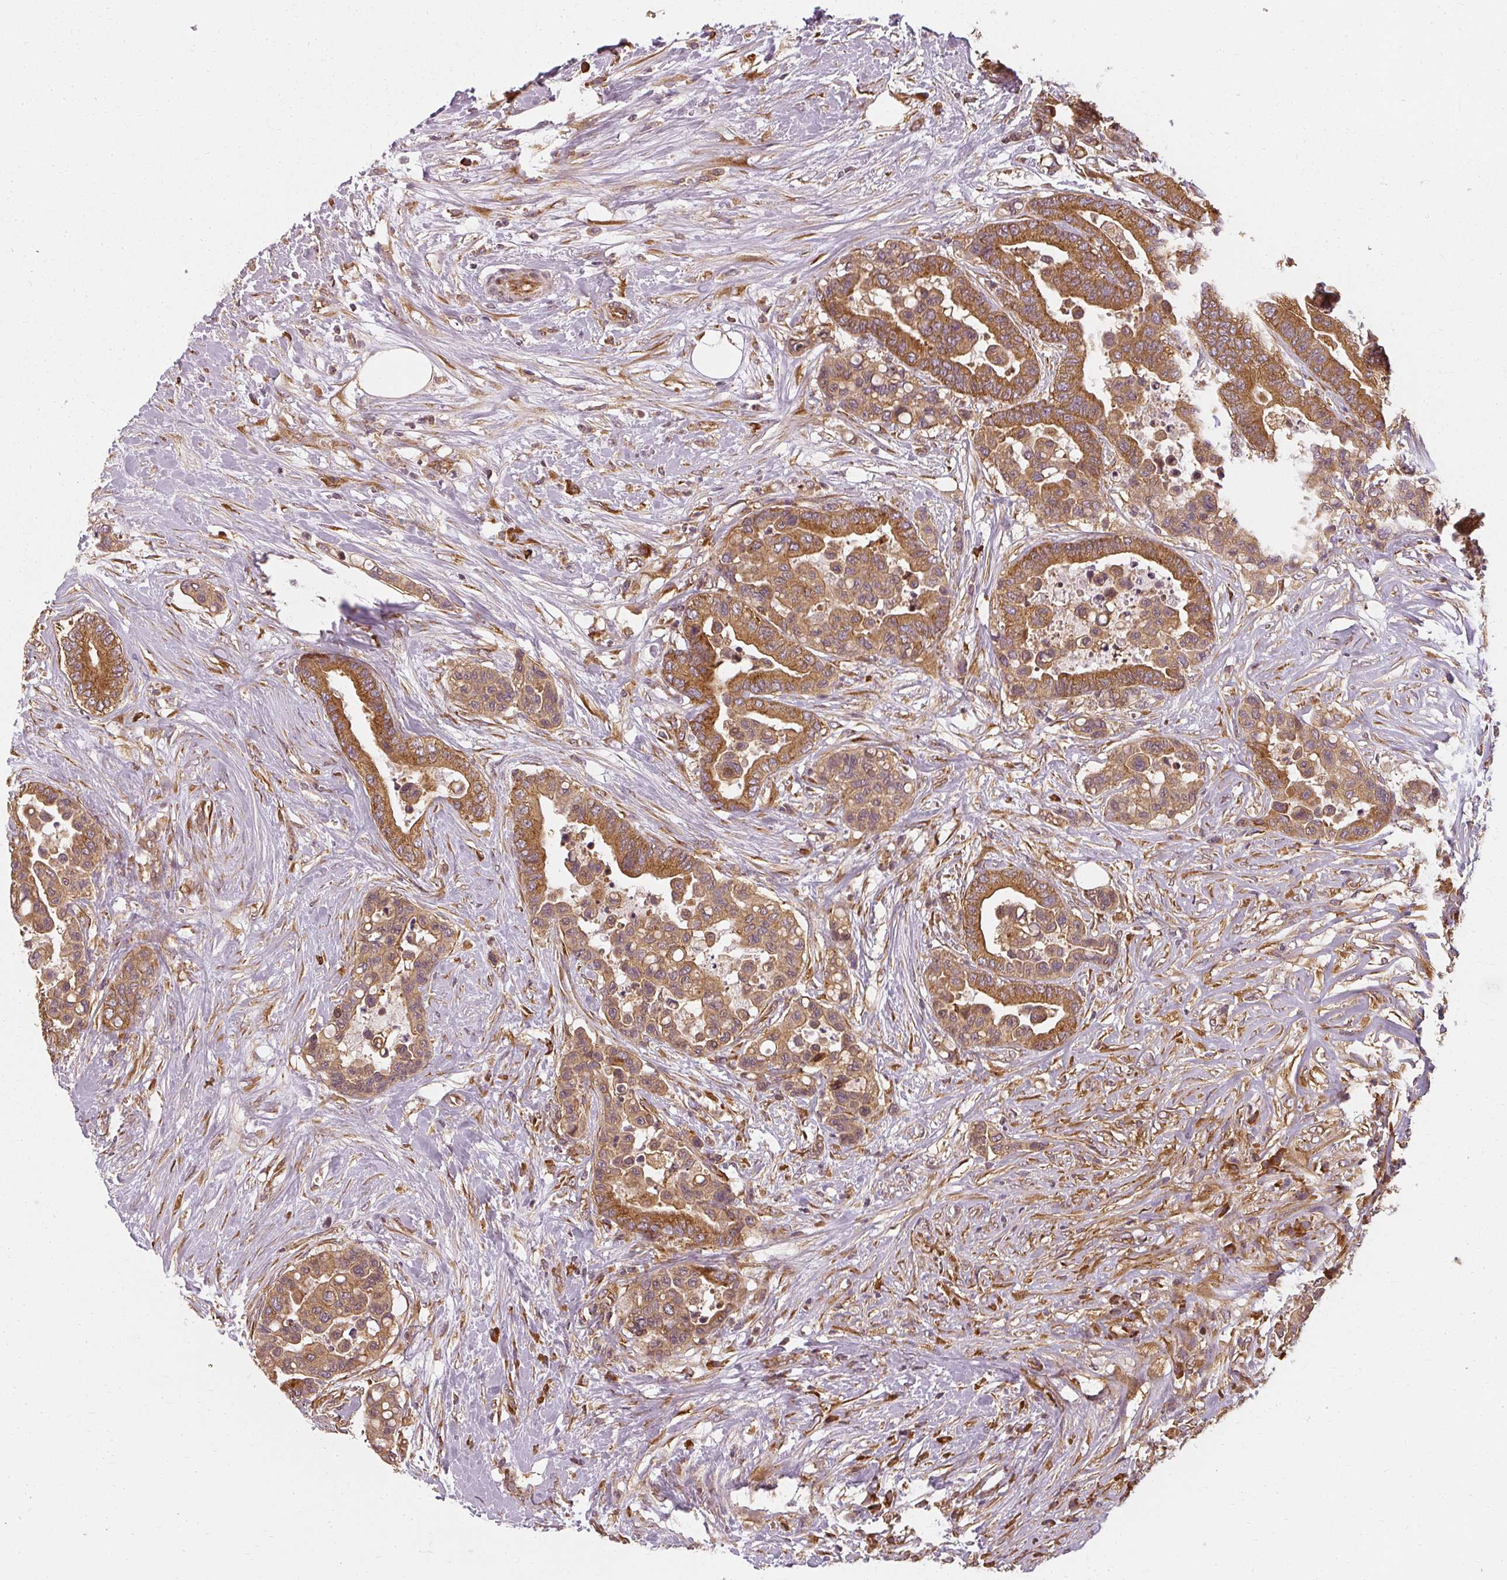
{"staining": {"intensity": "strong", "quantity": ">75%", "location": "cytoplasmic/membranous"}, "tissue": "colorectal cancer", "cell_type": "Tumor cells", "image_type": "cancer", "snomed": [{"axis": "morphology", "description": "Adenocarcinoma, NOS"}, {"axis": "topography", "description": "Colon"}], "caption": "Immunohistochemical staining of human colorectal cancer shows strong cytoplasmic/membranous protein positivity in about >75% of tumor cells.", "gene": "RPL24", "patient": {"sex": "male", "age": 82}}